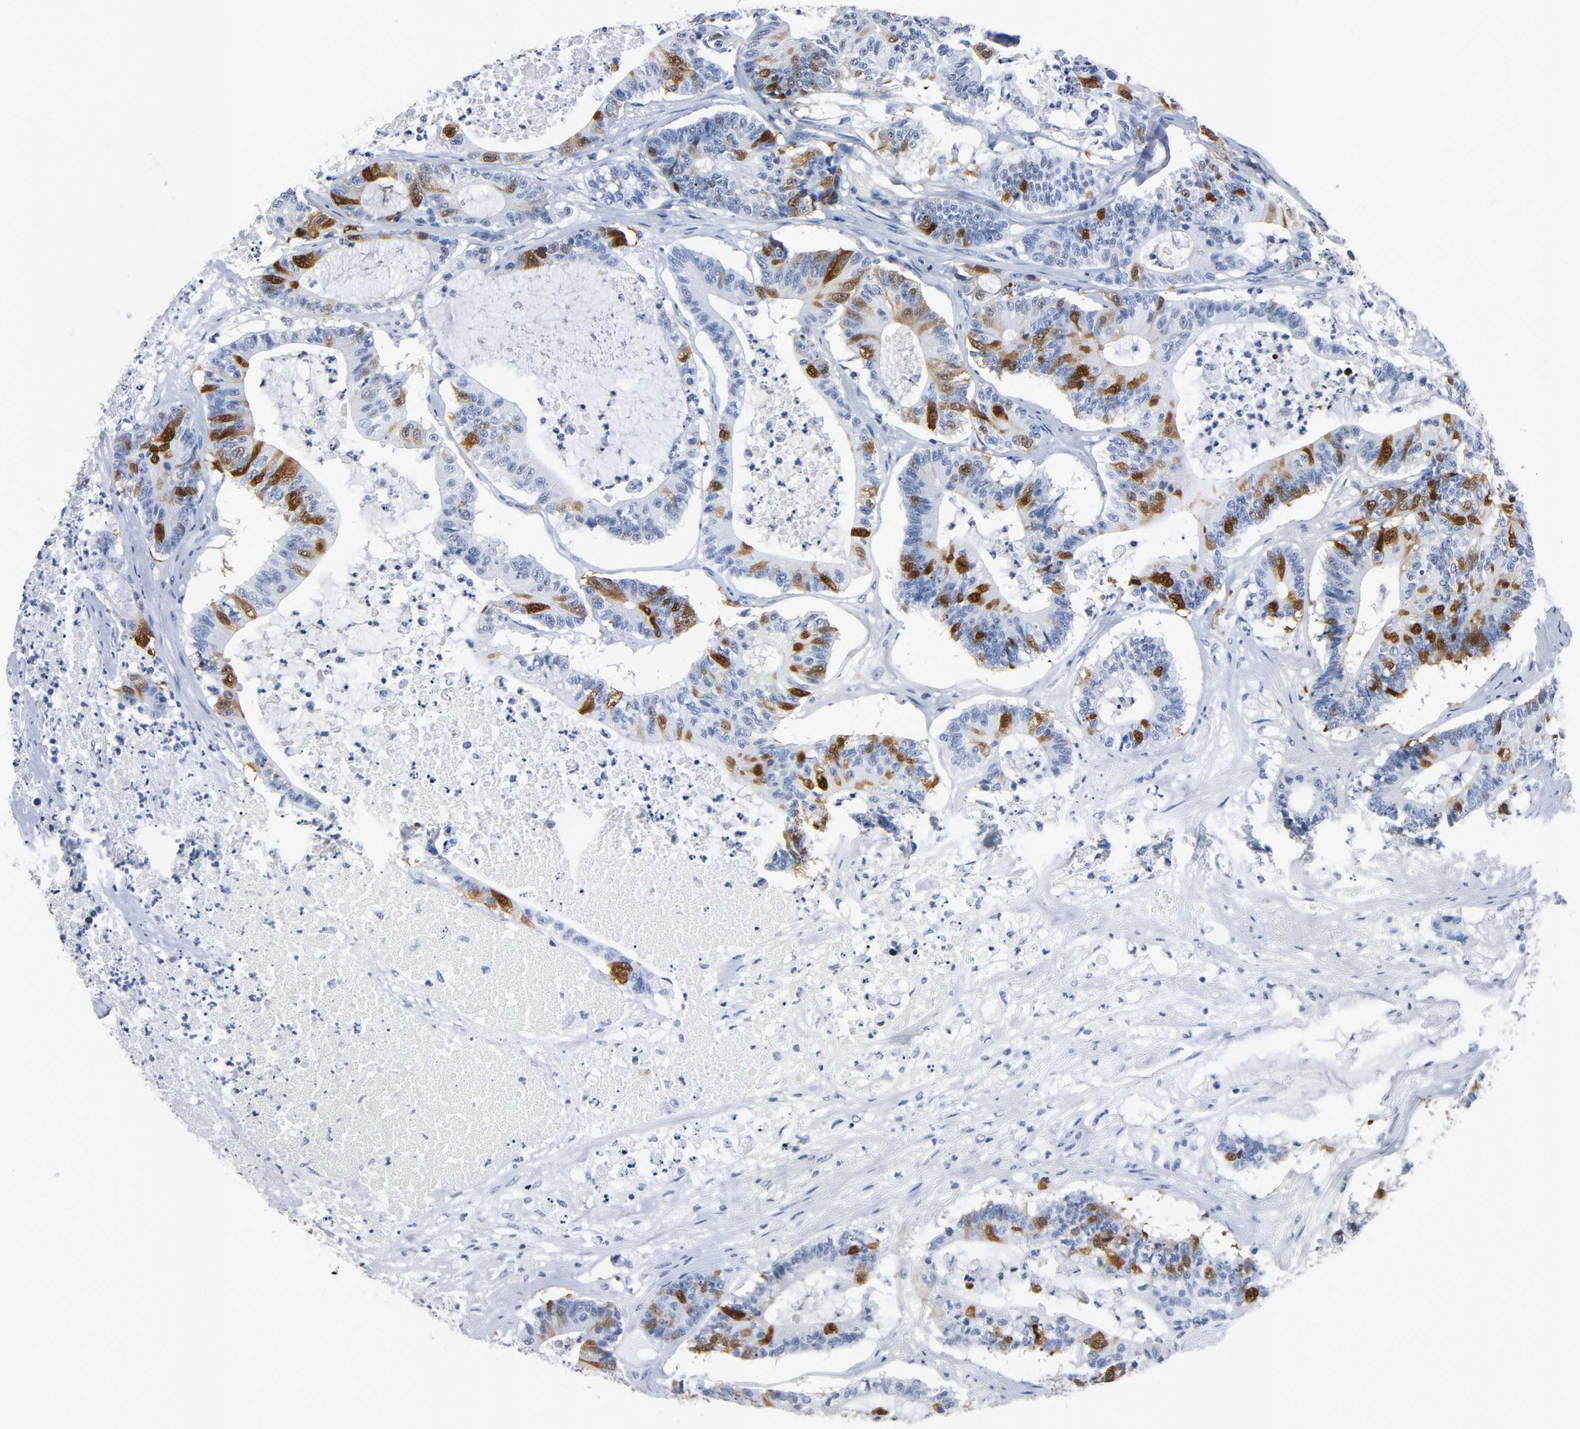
{"staining": {"intensity": "strong", "quantity": "25%-75%", "location": "cytoplasmic/membranous,nuclear"}, "tissue": "colorectal cancer", "cell_type": "Tumor cells", "image_type": "cancer", "snomed": [{"axis": "morphology", "description": "Adenocarcinoma, NOS"}, {"axis": "topography", "description": "Colon"}], "caption": "Protein expression analysis of human colorectal cancer reveals strong cytoplasmic/membranous and nuclear positivity in approximately 25%-75% of tumor cells.", "gene": "CDC20", "patient": {"sex": "female", "age": 84}}